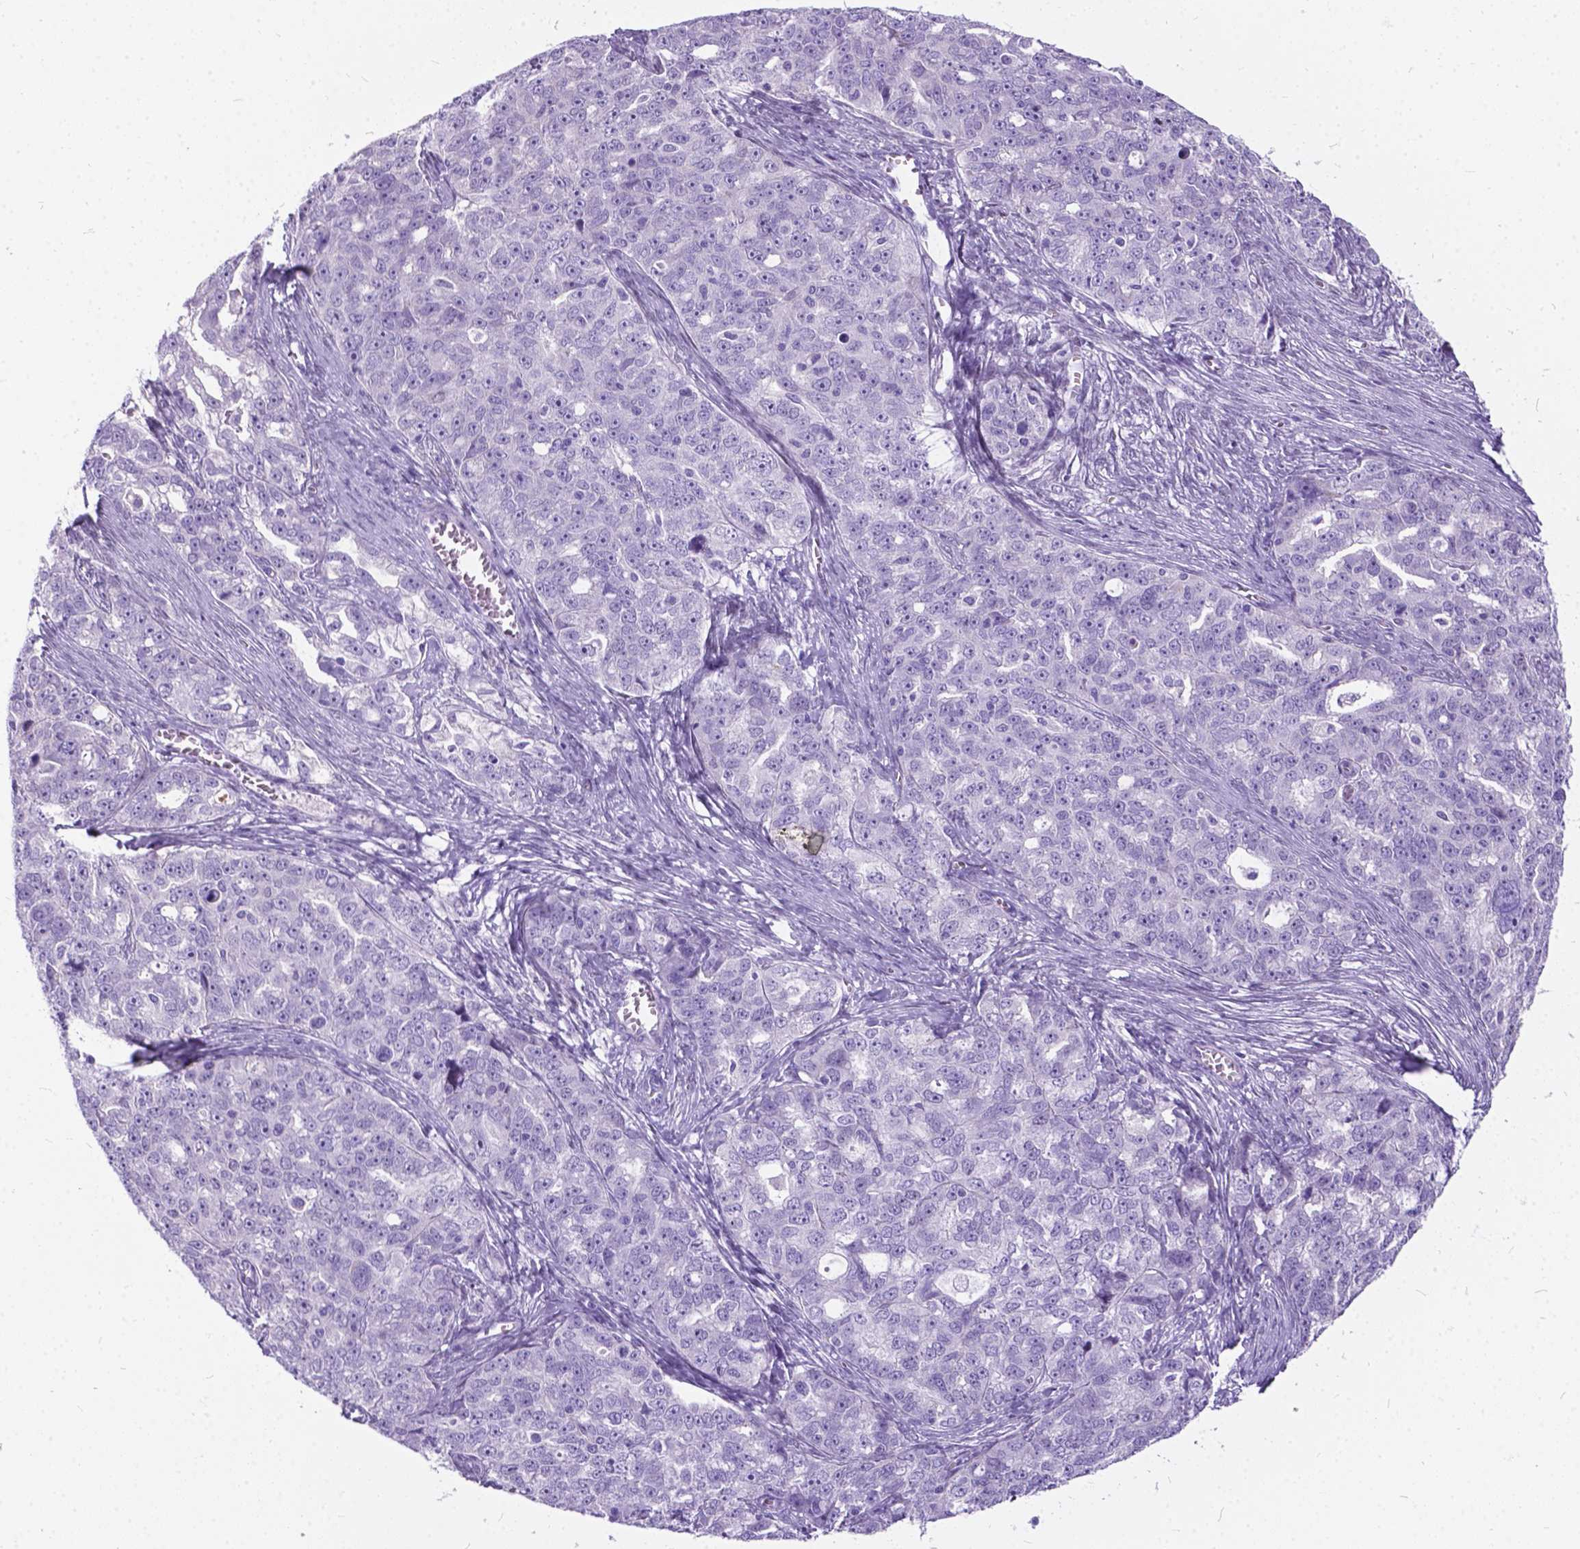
{"staining": {"intensity": "negative", "quantity": "none", "location": "none"}, "tissue": "ovarian cancer", "cell_type": "Tumor cells", "image_type": "cancer", "snomed": [{"axis": "morphology", "description": "Cystadenocarcinoma, serous, NOS"}, {"axis": "topography", "description": "Ovary"}], "caption": "Immunohistochemistry of serous cystadenocarcinoma (ovarian) shows no positivity in tumor cells. The staining is performed using DAB brown chromogen with nuclei counter-stained in using hematoxylin.", "gene": "BSND", "patient": {"sex": "female", "age": 51}}